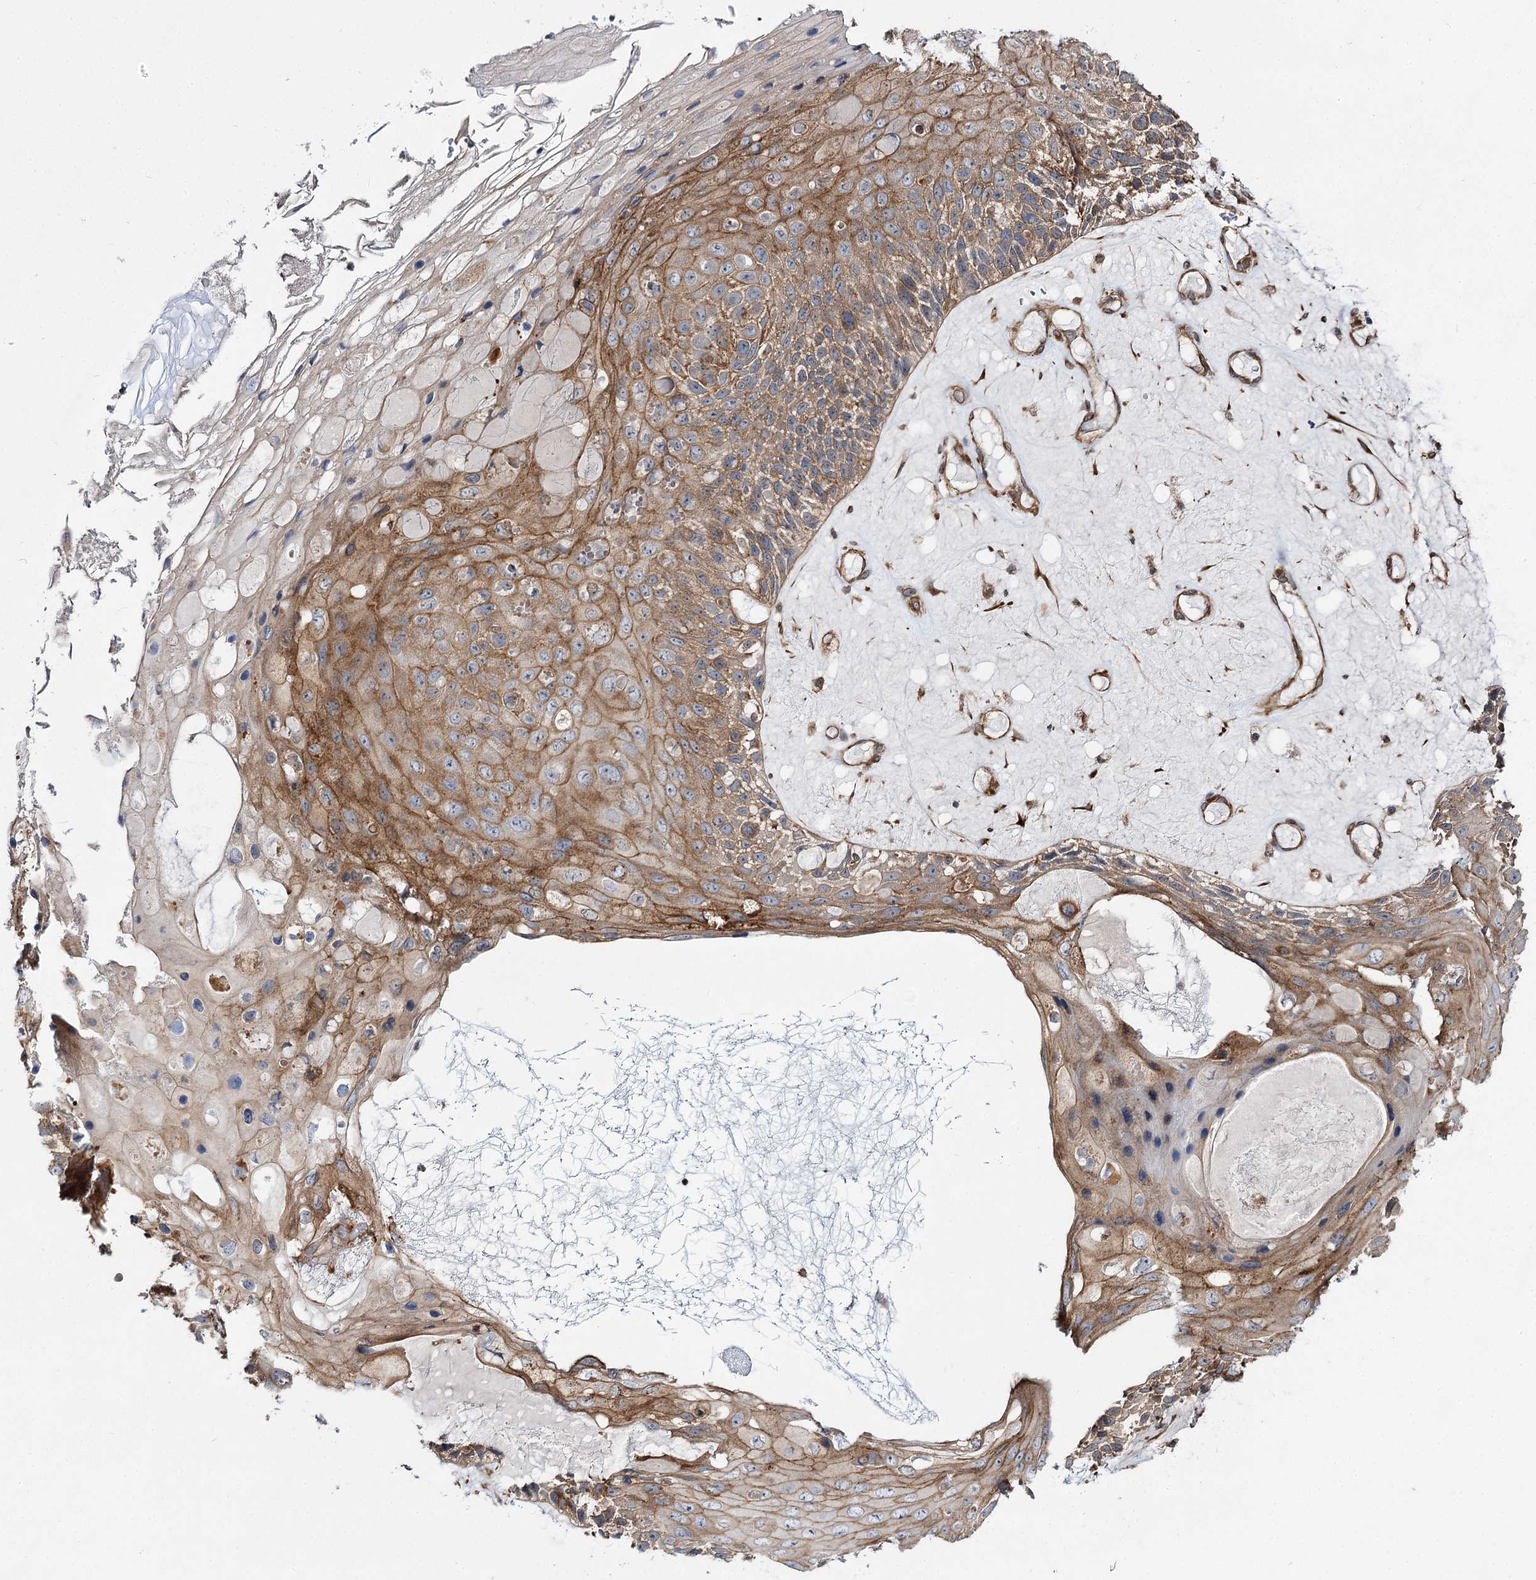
{"staining": {"intensity": "moderate", "quantity": ">75%", "location": "cytoplasmic/membranous"}, "tissue": "skin cancer", "cell_type": "Tumor cells", "image_type": "cancer", "snomed": [{"axis": "morphology", "description": "Squamous cell carcinoma, NOS"}, {"axis": "topography", "description": "Skin"}], "caption": "DAB (3,3'-diaminobenzidine) immunohistochemical staining of squamous cell carcinoma (skin) displays moderate cytoplasmic/membranous protein positivity in about >75% of tumor cells.", "gene": "SH3BP5L", "patient": {"sex": "female", "age": 88}}